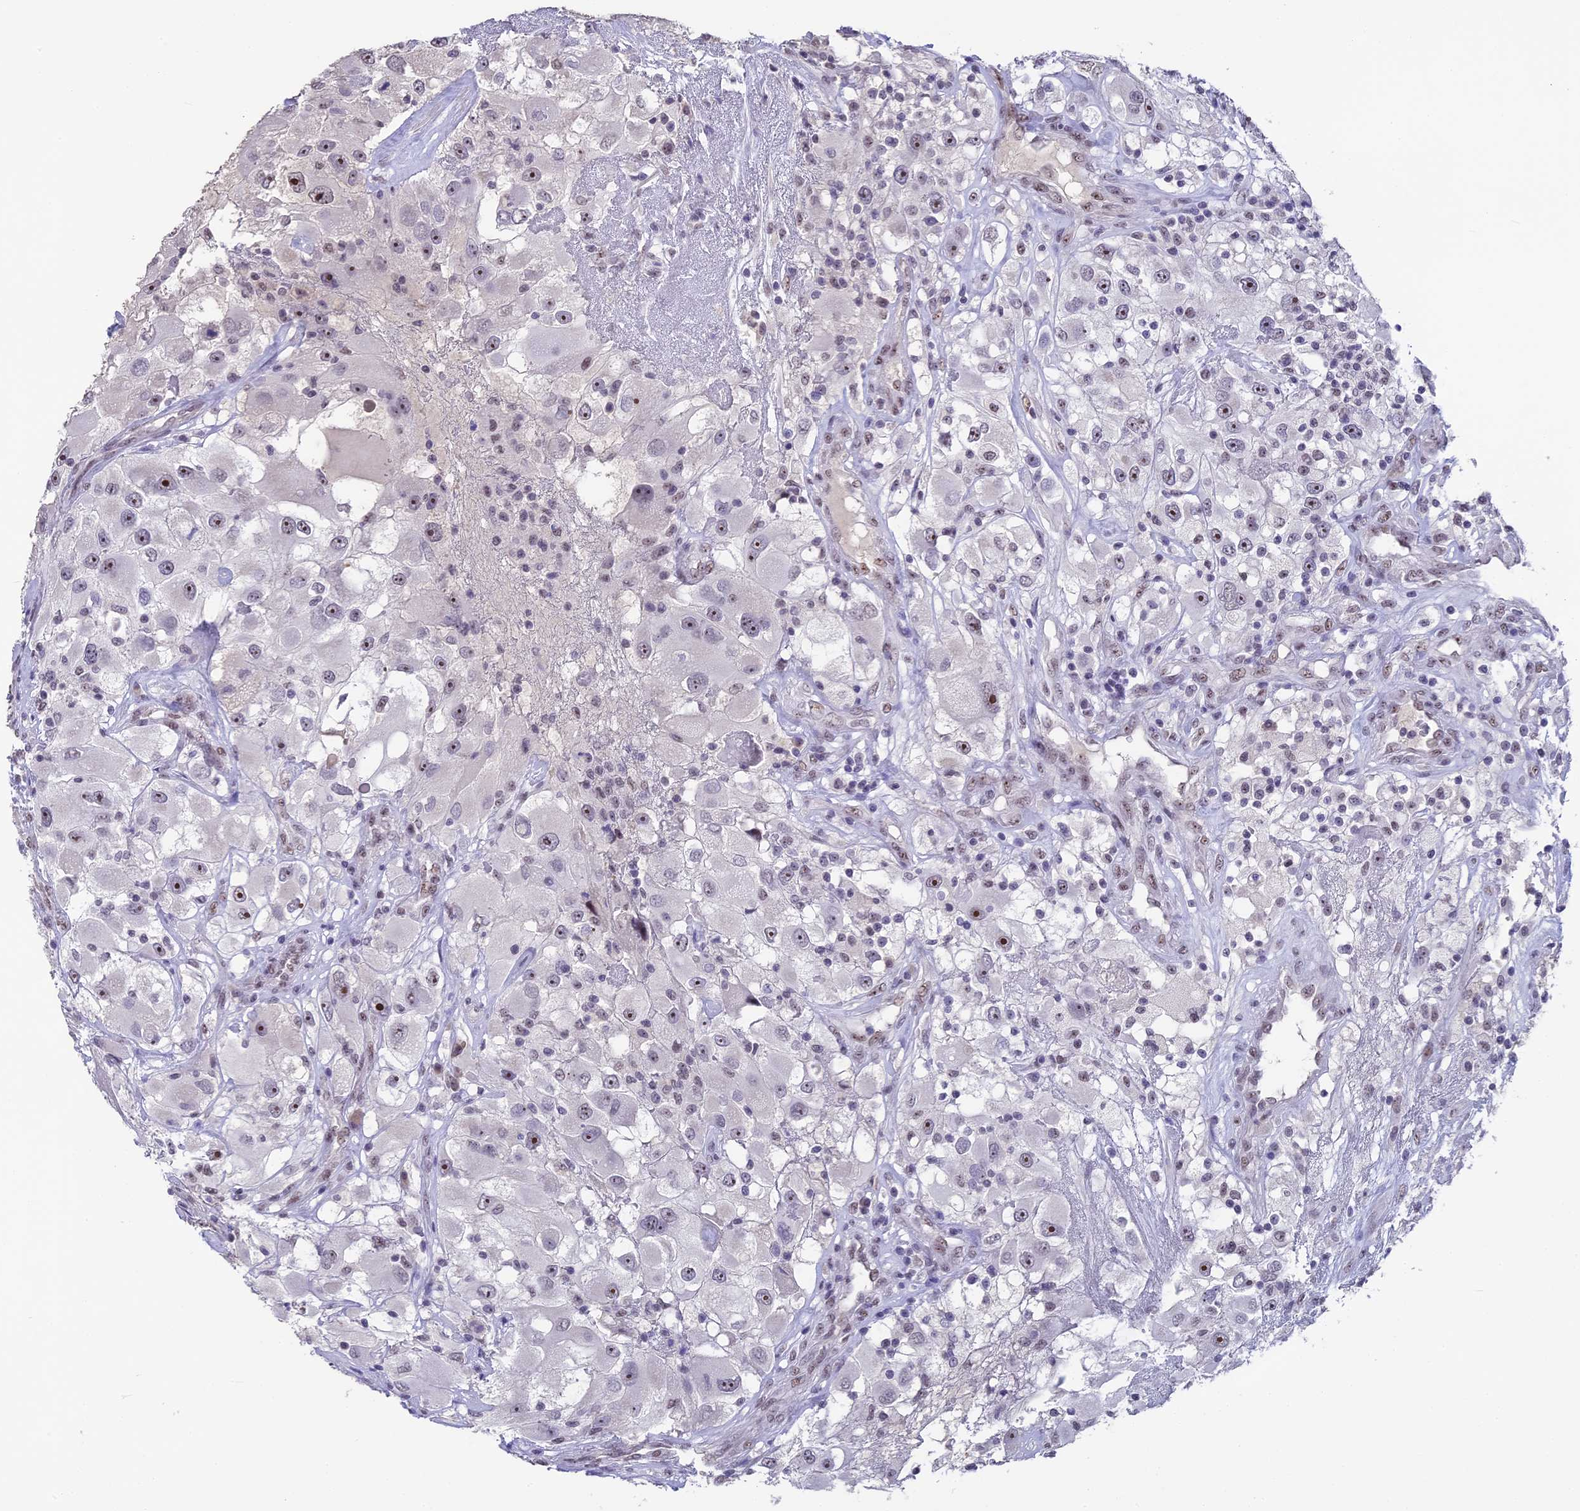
{"staining": {"intensity": "moderate", "quantity": "25%-75%", "location": "nuclear"}, "tissue": "renal cancer", "cell_type": "Tumor cells", "image_type": "cancer", "snomed": [{"axis": "morphology", "description": "Adenocarcinoma, NOS"}, {"axis": "topography", "description": "Kidney"}], "caption": "IHC micrograph of adenocarcinoma (renal) stained for a protein (brown), which shows medium levels of moderate nuclear staining in about 25%-75% of tumor cells.", "gene": "SETD2", "patient": {"sex": "female", "age": 52}}